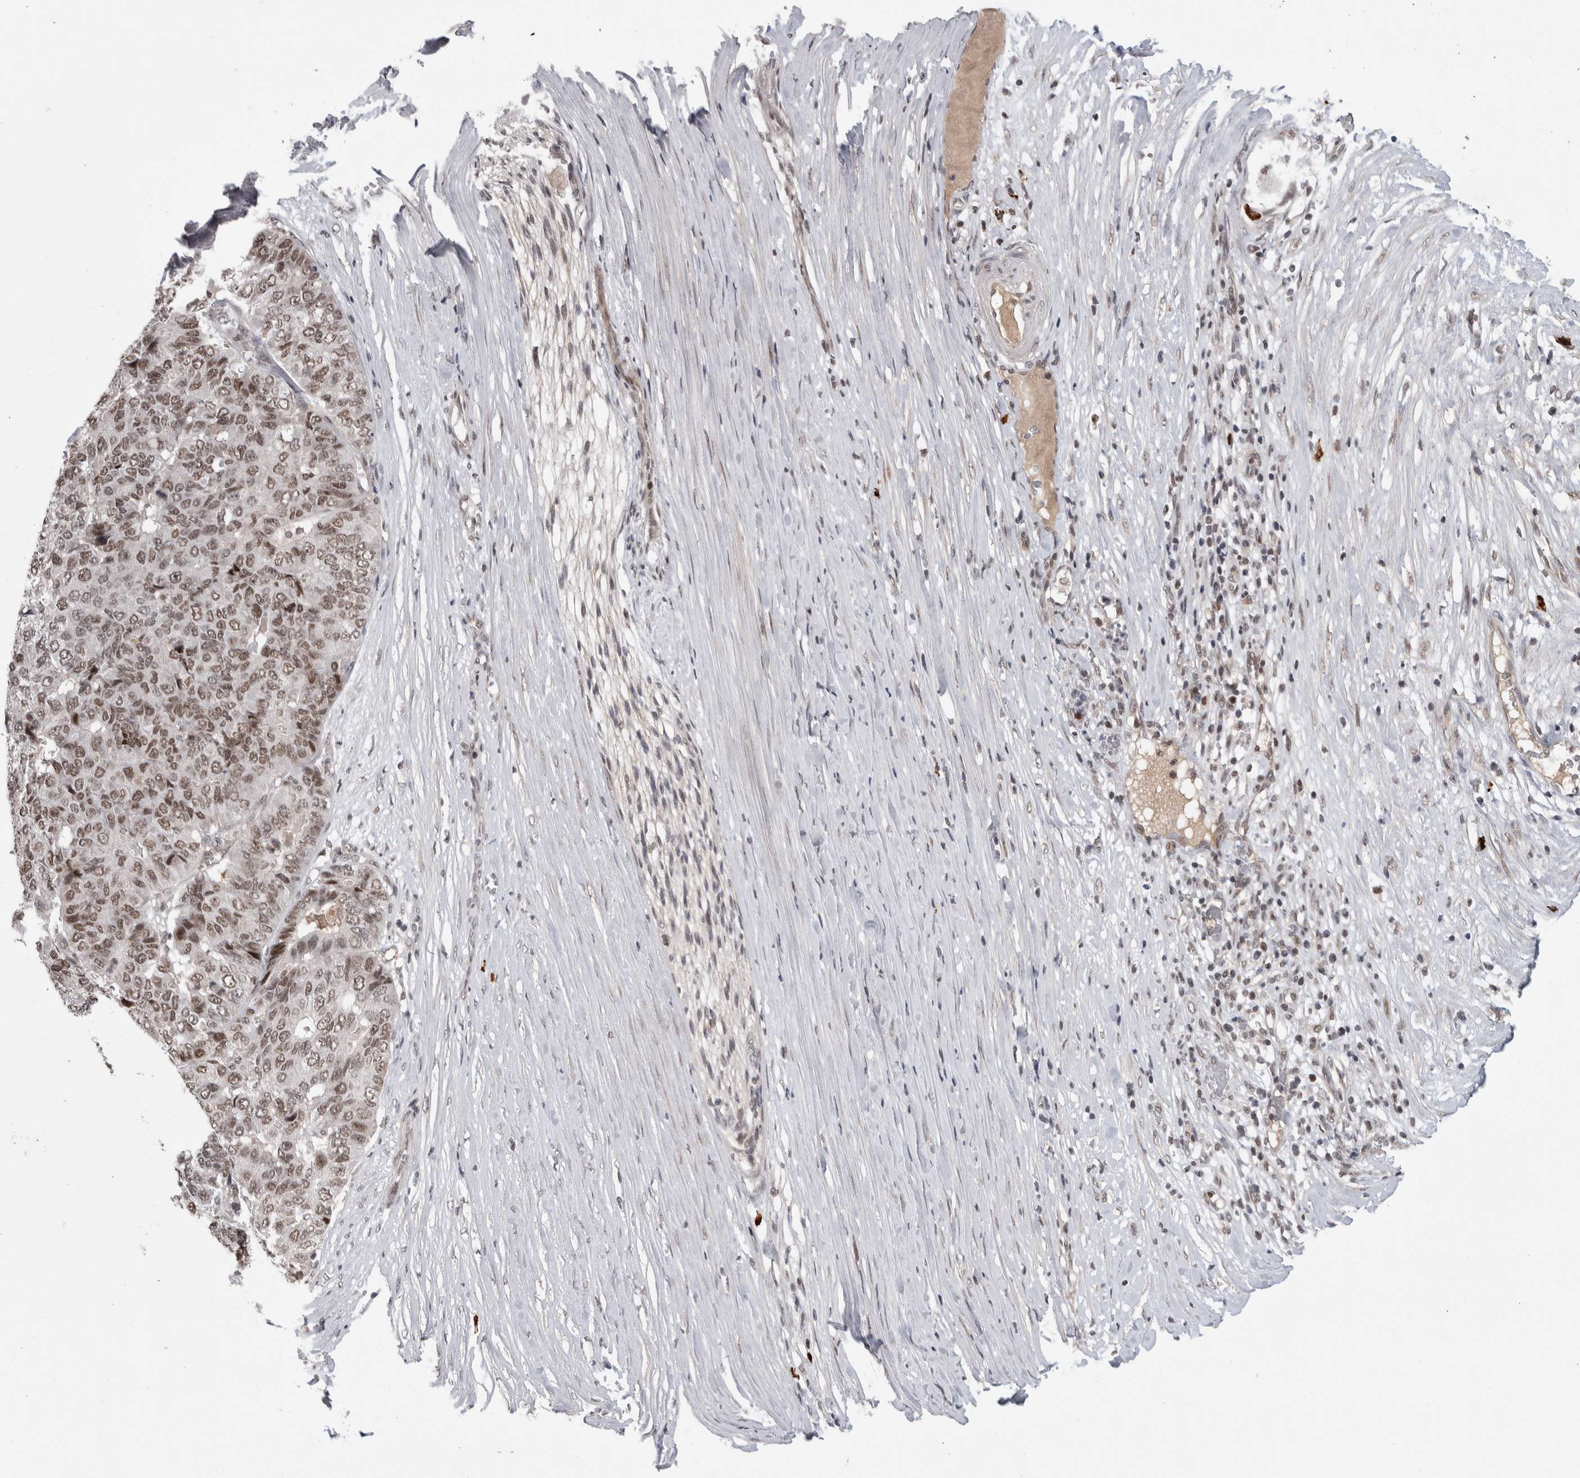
{"staining": {"intensity": "weak", "quantity": "25%-75%", "location": "nuclear"}, "tissue": "pancreatic cancer", "cell_type": "Tumor cells", "image_type": "cancer", "snomed": [{"axis": "morphology", "description": "Adenocarcinoma, NOS"}, {"axis": "topography", "description": "Pancreas"}], "caption": "Immunohistochemical staining of human pancreatic cancer demonstrates low levels of weak nuclear positivity in approximately 25%-75% of tumor cells. (brown staining indicates protein expression, while blue staining denotes nuclei).", "gene": "ZNF592", "patient": {"sex": "male", "age": 50}}